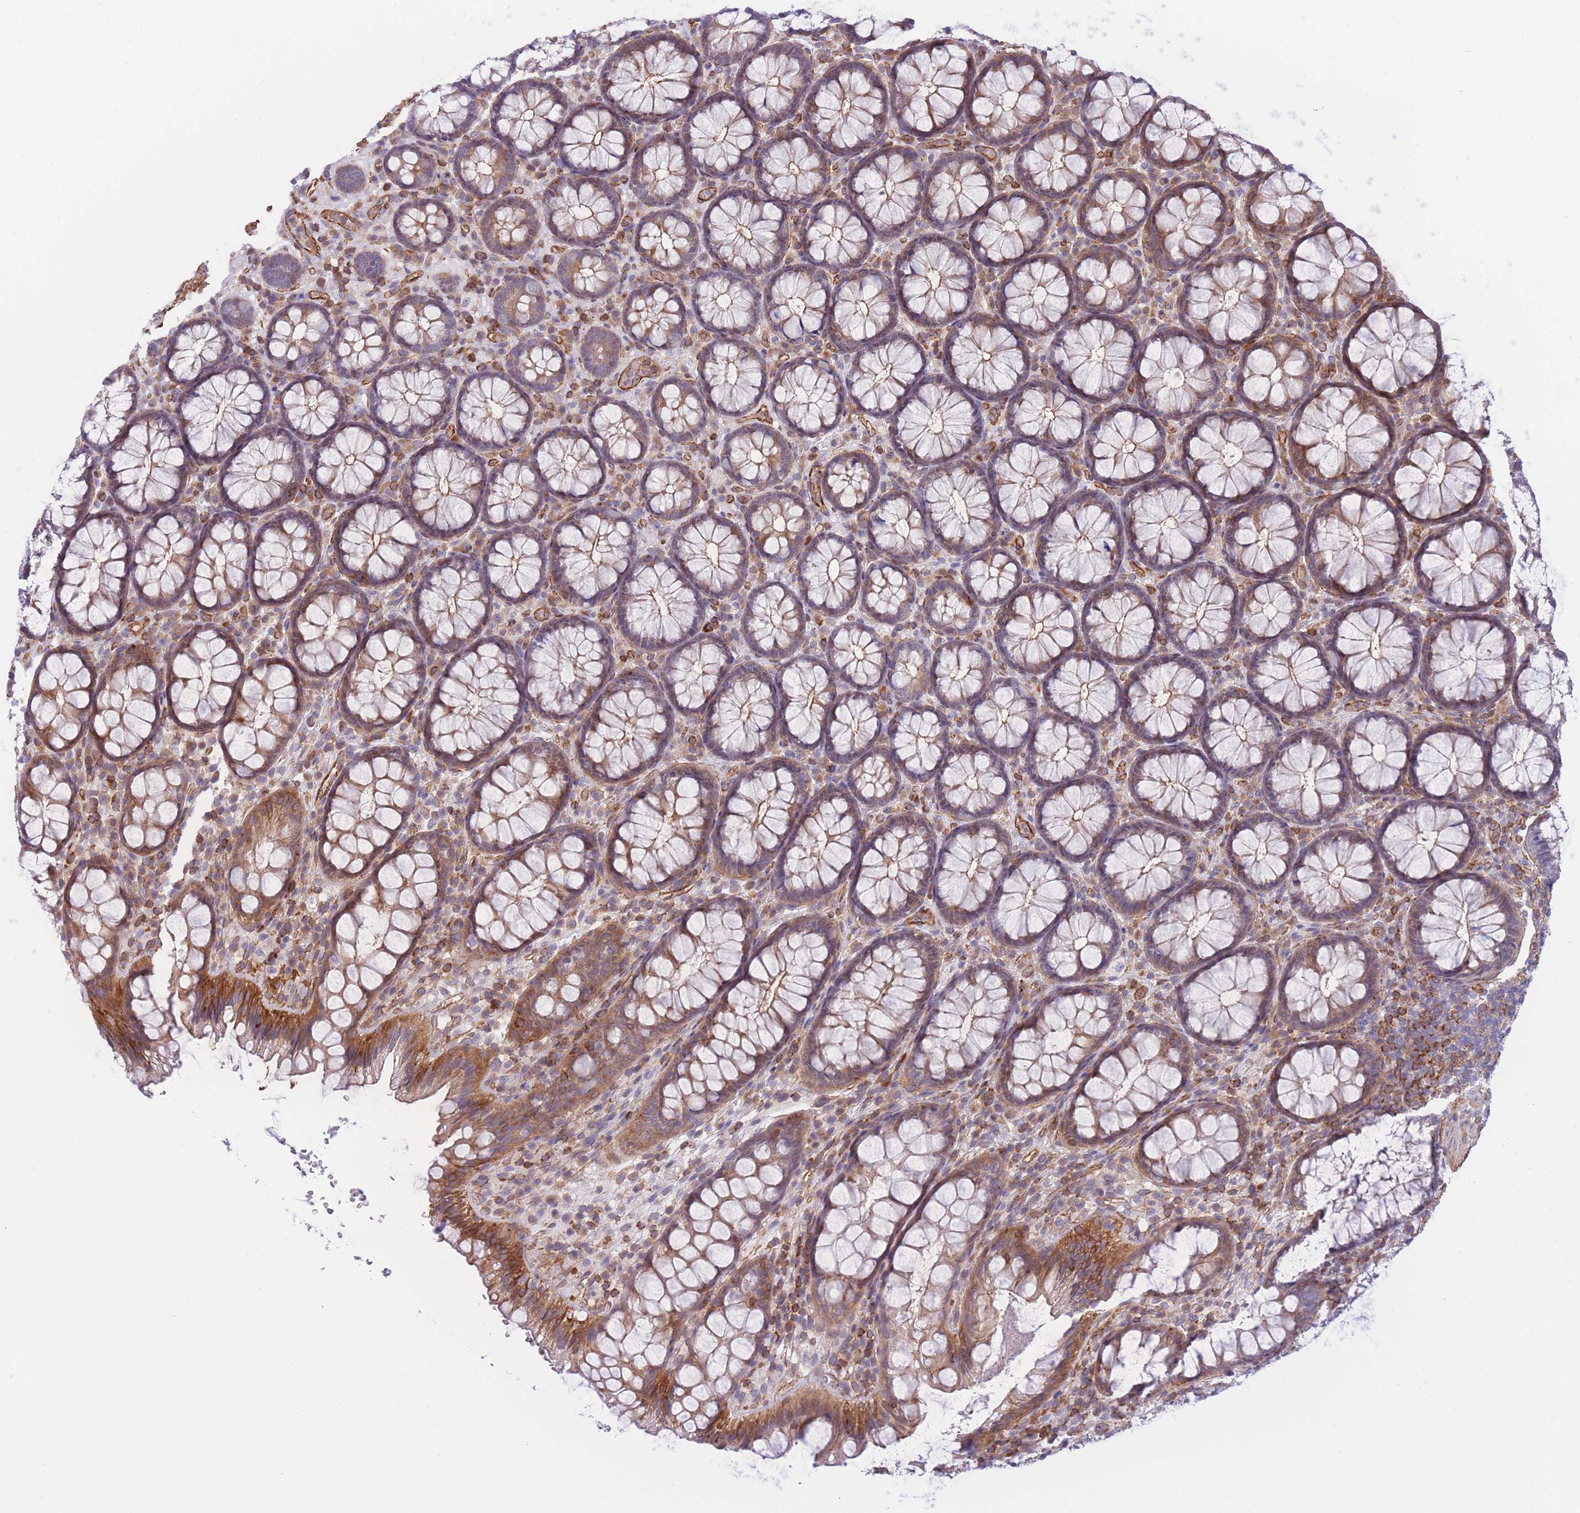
{"staining": {"intensity": "moderate", "quantity": ">75%", "location": "cytoplasmic/membranous"}, "tissue": "rectum", "cell_type": "Glandular cells", "image_type": "normal", "snomed": [{"axis": "morphology", "description": "Normal tissue, NOS"}, {"axis": "topography", "description": "Rectum"}], "caption": "IHC staining of unremarkable rectum, which shows medium levels of moderate cytoplasmic/membranous expression in approximately >75% of glandular cells indicating moderate cytoplasmic/membranous protein positivity. The staining was performed using DAB (brown) for protein detection and nuclei were counterstained in hematoxylin (blue).", "gene": "CDC25B", "patient": {"sex": "male", "age": 83}}